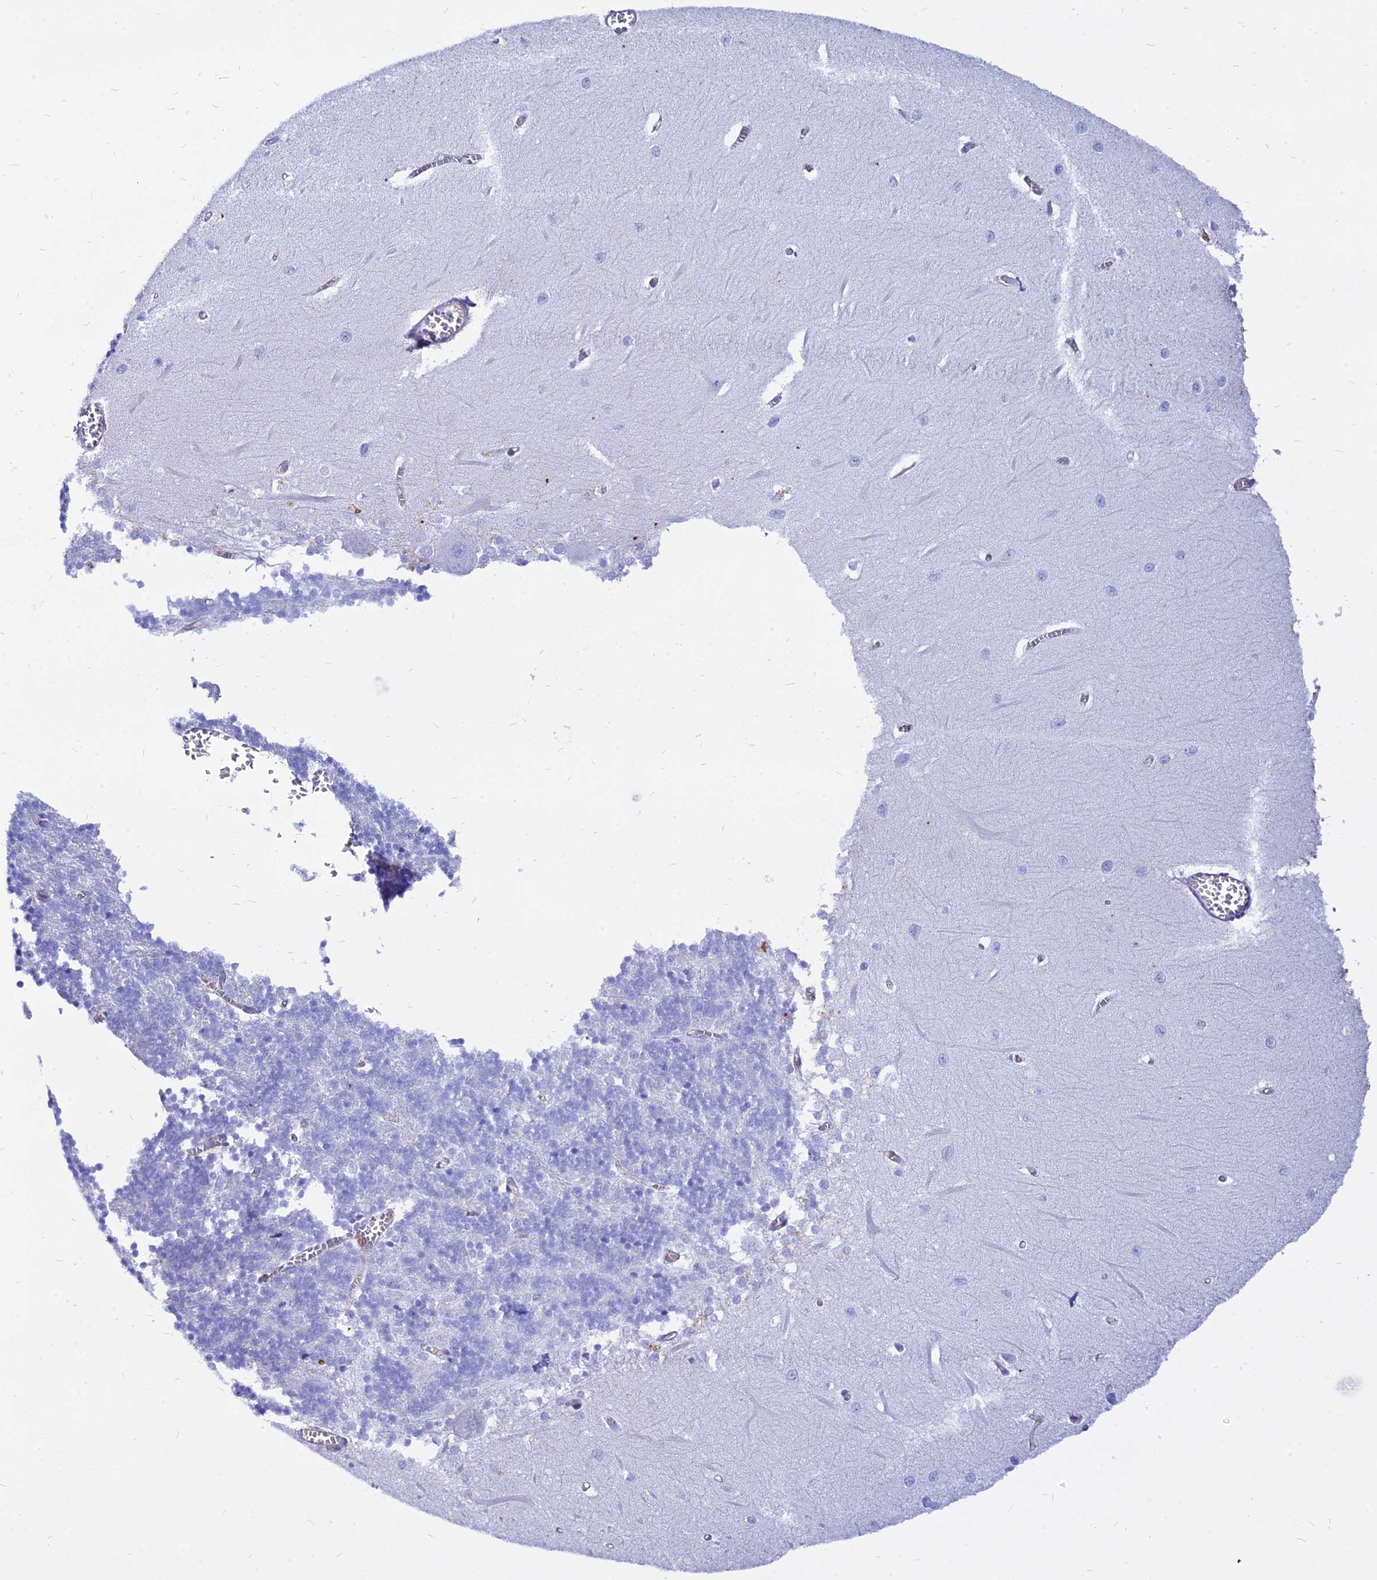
{"staining": {"intensity": "negative", "quantity": "none", "location": "none"}, "tissue": "cerebellum", "cell_type": "Cells in granular layer", "image_type": "normal", "snomed": [{"axis": "morphology", "description": "Normal tissue, NOS"}, {"axis": "topography", "description": "Cerebellum"}], "caption": "IHC of benign cerebellum displays no positivity in cells in granular layer. The staining was performed using DAB (3,3'-diaminobenzidine) to visualize the protein expression in brown, while the nuclei were stained in blue with hematoxylin (Magnification: 20x).", "gene": "AGTRAP", "patient": {"sex": "male", "age": 37}}